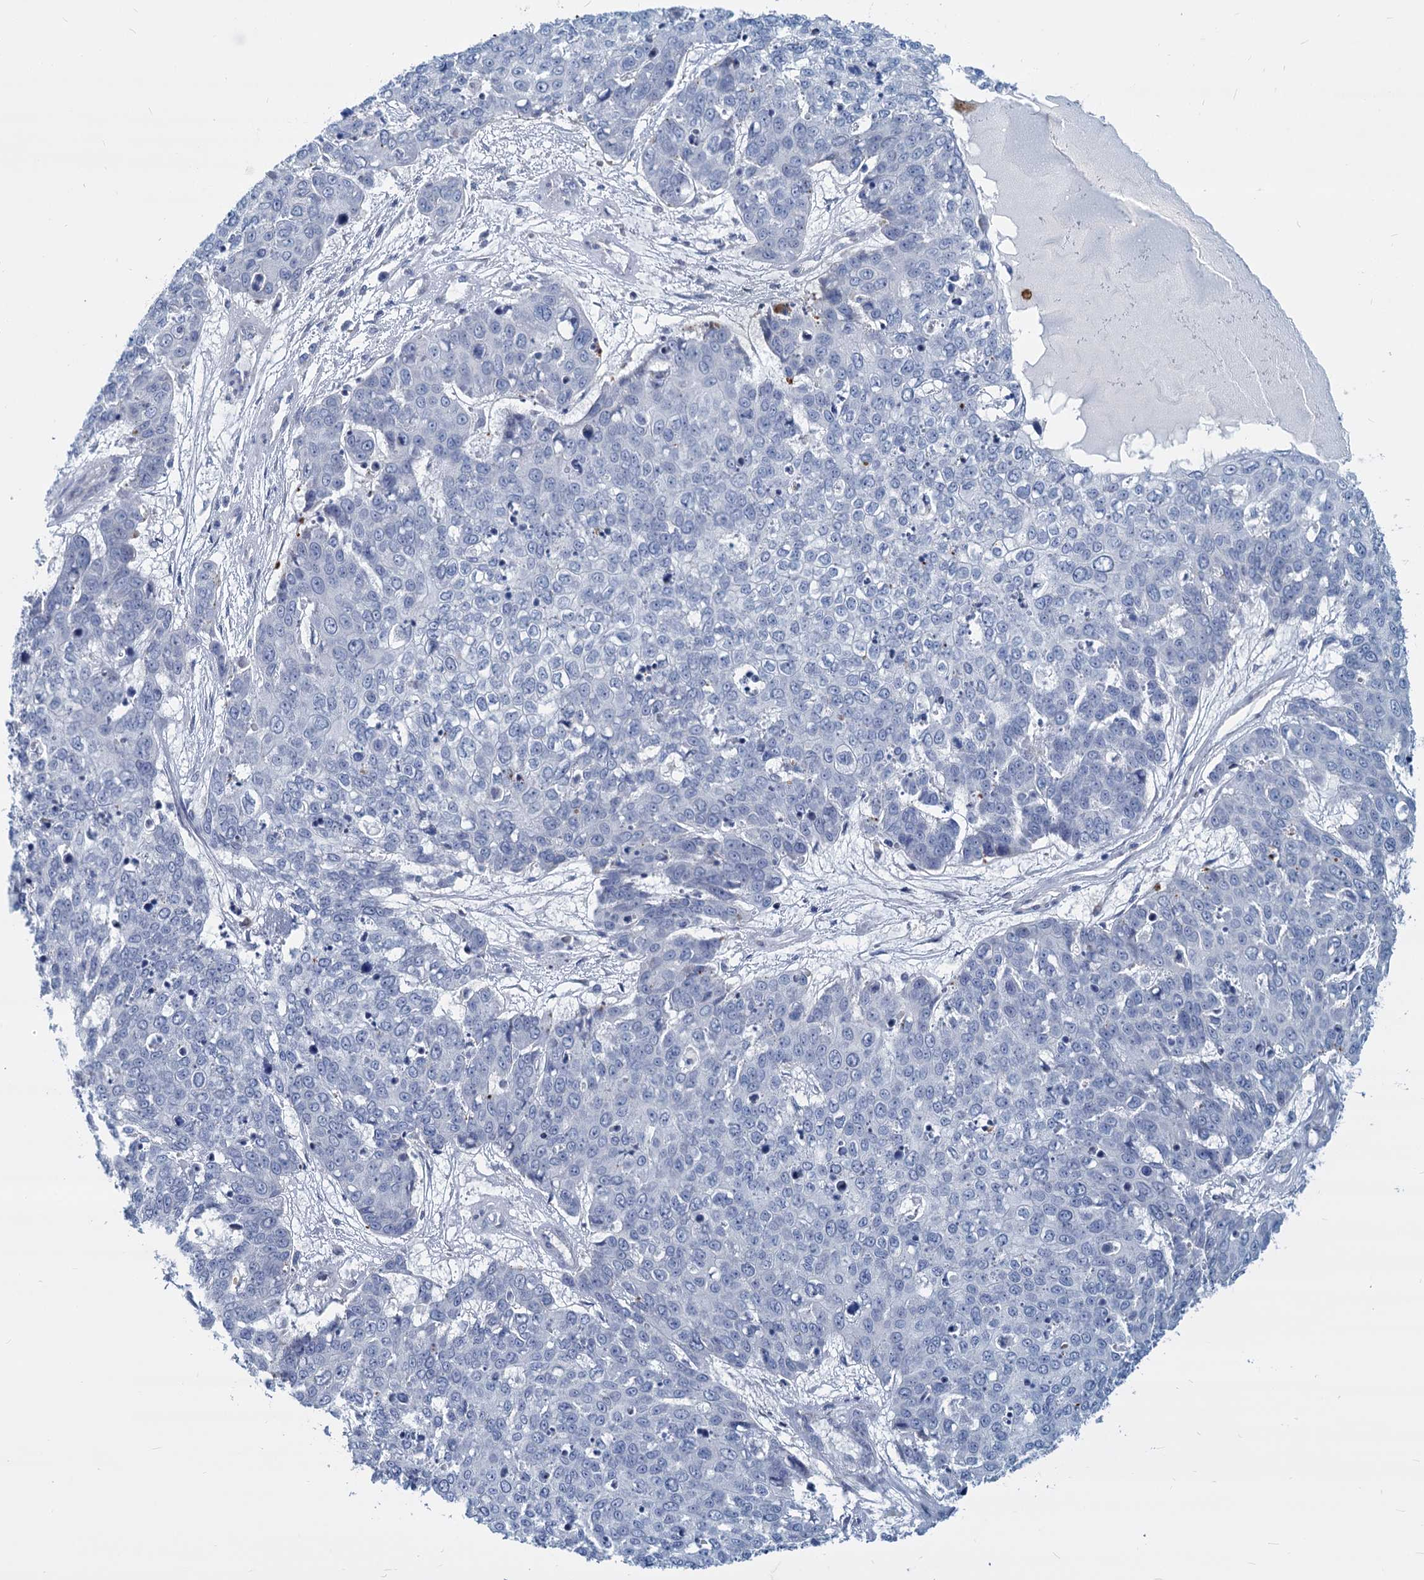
{"staining": {"intensity": "negative", "quantity": "none", "location": "none"}, "tissue": "skin cancer", "cell_type": "Tumor cells", "image_type": "cancer", "snomed": [{"axis": "morphology", "description": "Squamous cell carcinoma, NOS"}, {"axis": "topography", "description": "Skin"}], "caption": "High magnification brightfield microscopy of skin squamous cell carcinoma stained with DAB (3,3'-diaminobenzidine) (brown) and counterstained with hematoxylin (blue): tumor cells show no significant expression. (Stains: DAB (3,3'-diaminobenzidine) immunohistochemistry with hematoxylin counter stain, Microscopy: brightfield microscopy at high magnification).", "gene": "GSTM3", "patient": {"sex": "male", "age": 71}}